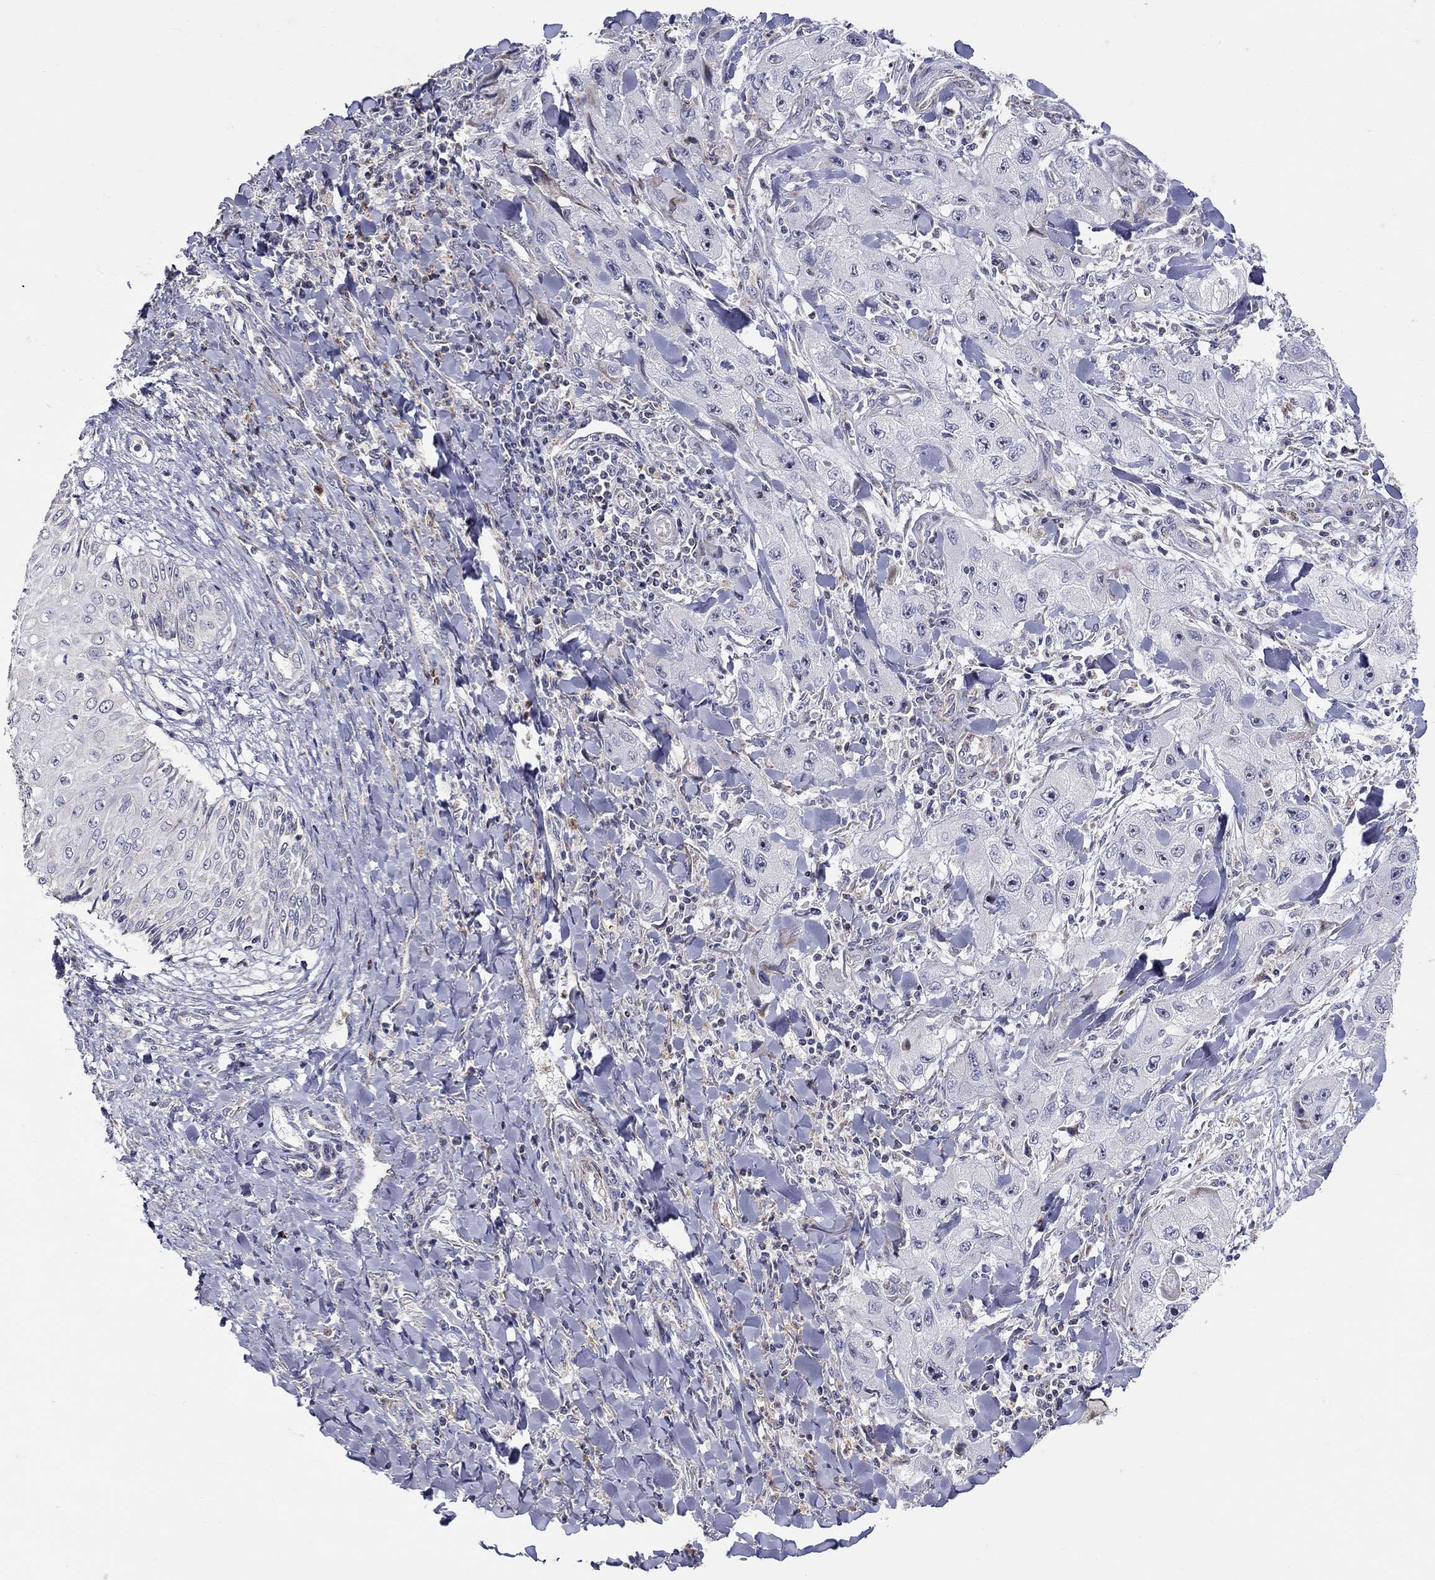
{"staining": {"intensity": "negative", "quantity": "none", "location": "none"}, "tissue": "skin cancer", "cell_type": "Tumor cells", "image_type": "cancer", "snomed": [{"axis": "morphology", "description": "Squamous cell carcinoma, NOS"}, {"axis": "topography", "description": "Skin"}, {"axis": "topography", "description": "Subcutis"}], "caption": "Immunohistochemical staining of skin squamous cell carcinoma demonstrates no significant staining in tumor cells.", "gene": "HMX2", "patient": {"sex": "male", "age": 73}}